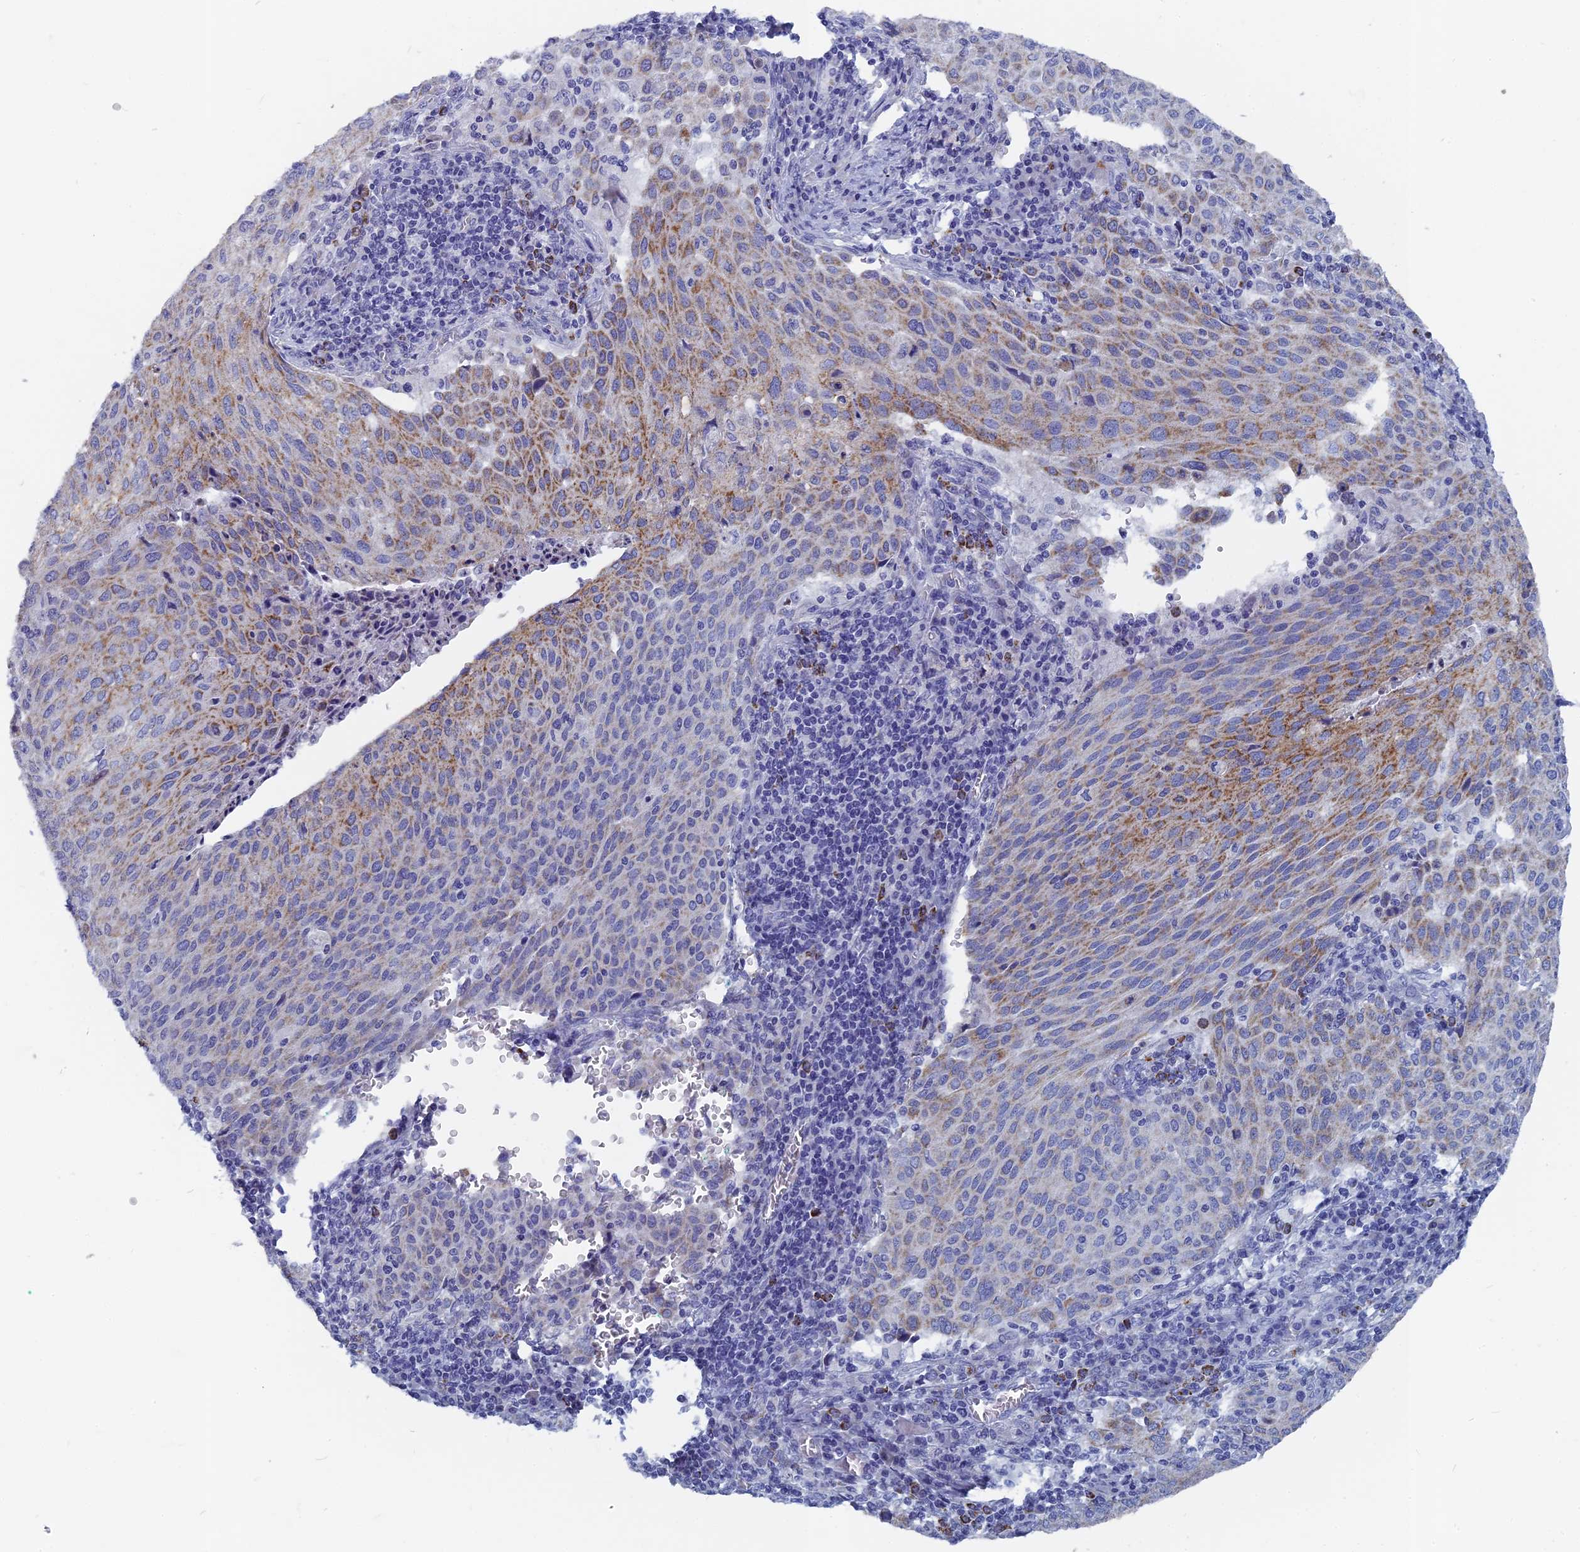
{"staining": {"intensity": "moderate", "quantity": "25%-75%", "location": "cytoplasmic/membranous"}, "tissue": "cervical cancer", "cell_type": "Tumor cells", "image_type": "cancer", "snomed": [{"axis": "morphology", "description": "Squamous cell carcinoma, NOS"}, {"axis": "topography", "description": "Cervix"}], "caption": "Immunohistochemical staining of human squamous cell carcinoma (cervical) reveals medium levels of moderate cytoplasmic/membranous protein staining in approximately 25%-75% of tumor cells. The staining was performed using DAB (3,3'-diaminobenzidine), with brown indicating positive protein expression. Nuclei are stained blue with hematoxylin.", "gene": "HIGD1A", "patient": {"sex": "female", "age": 46}}